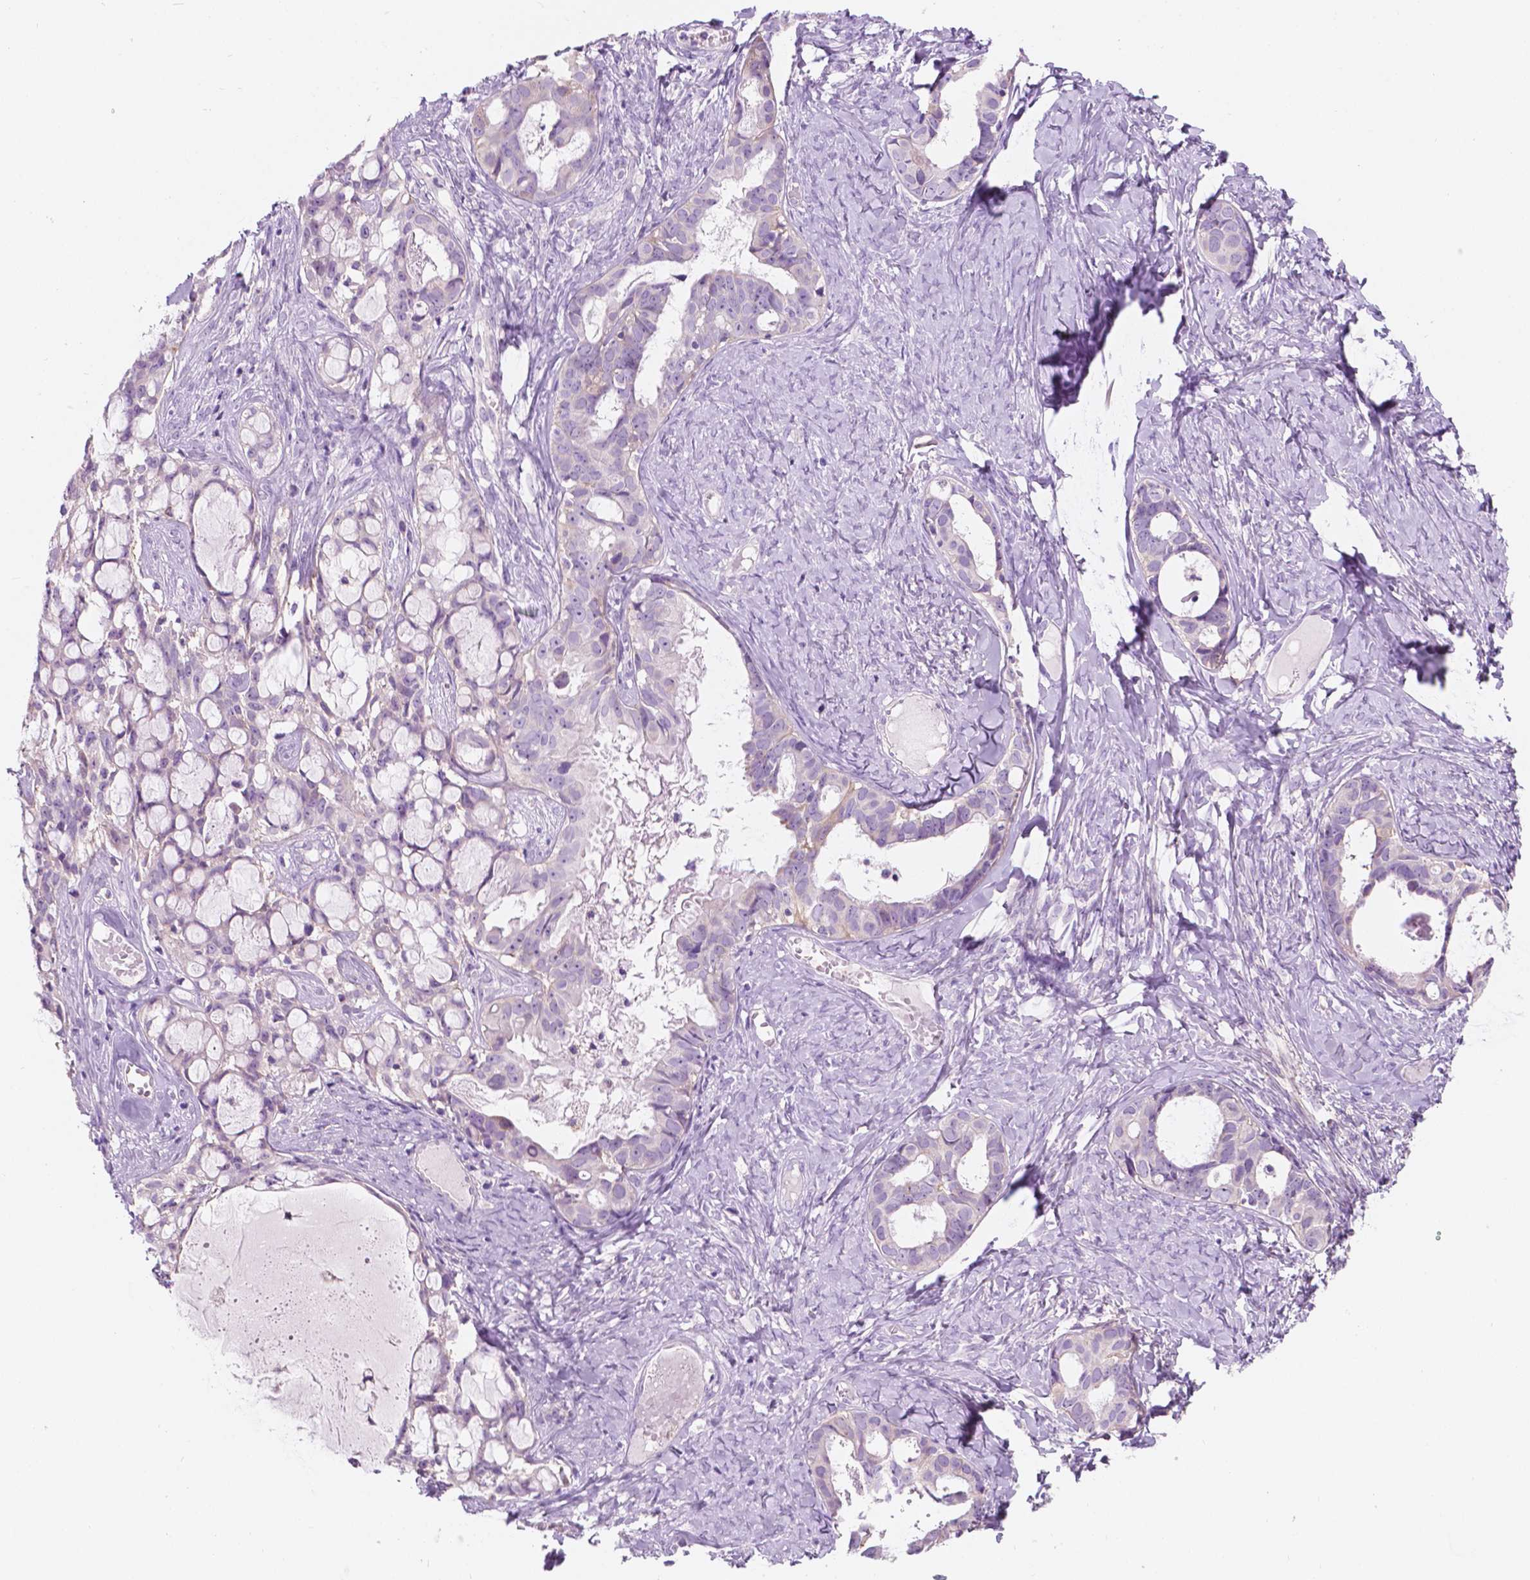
{"staining": {"intensity": "negative", "quantity": "none", "location": "none"}, "tissue": "ovarian cancer", "cell_type": "Tumor cells", "image_type": "cancer", "snomed": [{"axis": "morphology", "description": "Cystadenocarcinoma, serous, NOS"}, {"axis": "topography", "description": "Ovary"}], "caption": "Tumor cells show no significant protein positivity in ovarian cancer.", "gene": "NOS1AP", "patient": {"sex": "female", "age": 69}}